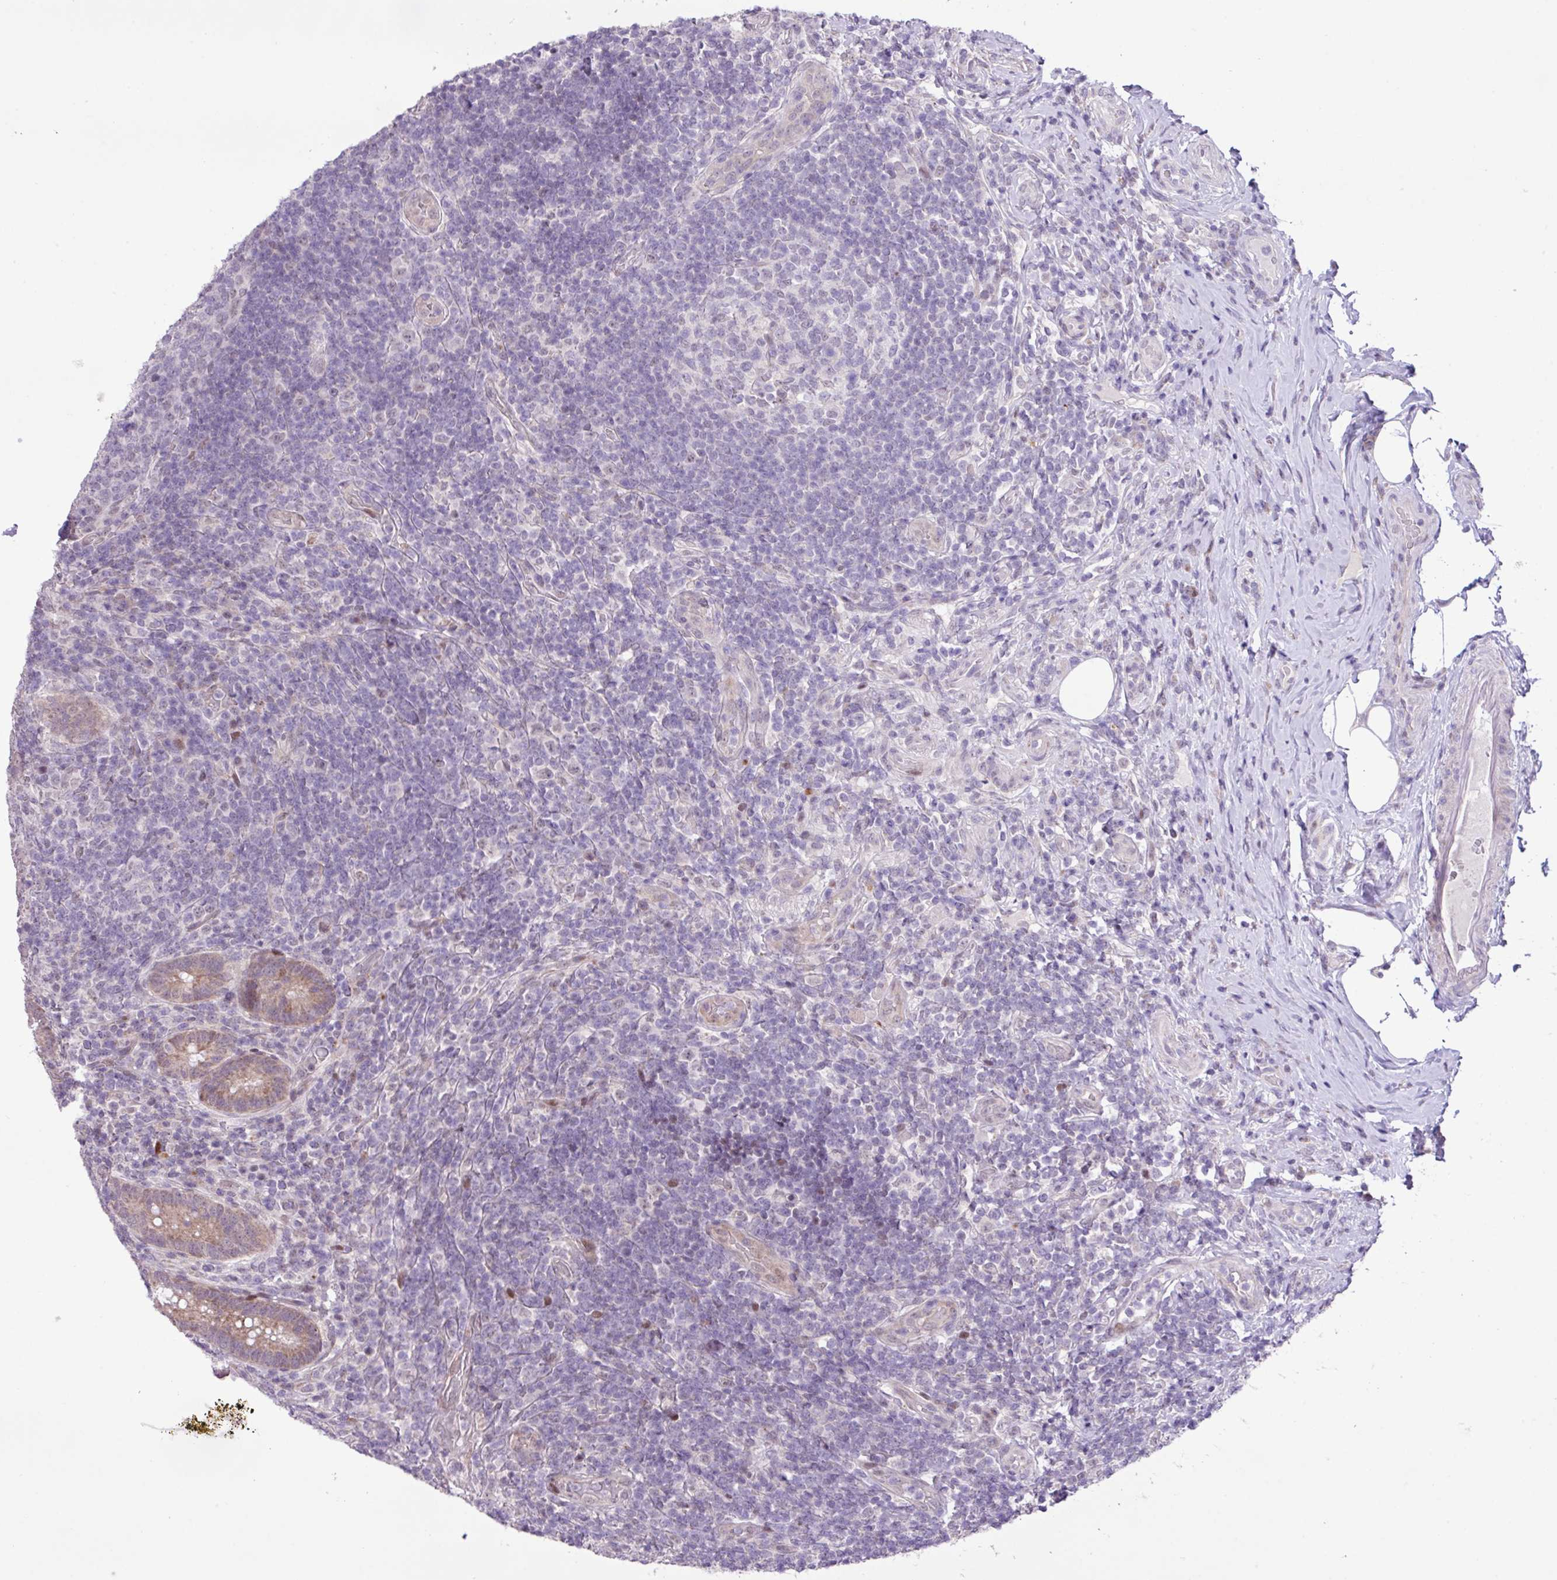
{"staining": {"intensity": "moderate", "quantity": "25%-75%", "location": "cytoplasmic/membranous,nuclear"}, "tissue": "appendix", "cell_type": "Glandular cells", "image_type": "normal", "snomed": [{"axis": "morphology", "description": "Normal tissue, NOS"}, {"axis": "topography", "description": "Appendix"}], "caption": "DAB immunohistochemical staining of normal appendix displays moderate cytoplasmic/membranous,nuclear protein staining in about 25%-75% of glandular cells. Nuclei are stained in blue.", "gene": "ZNF354A", "patient": {"sex": "female", "age": 43}}